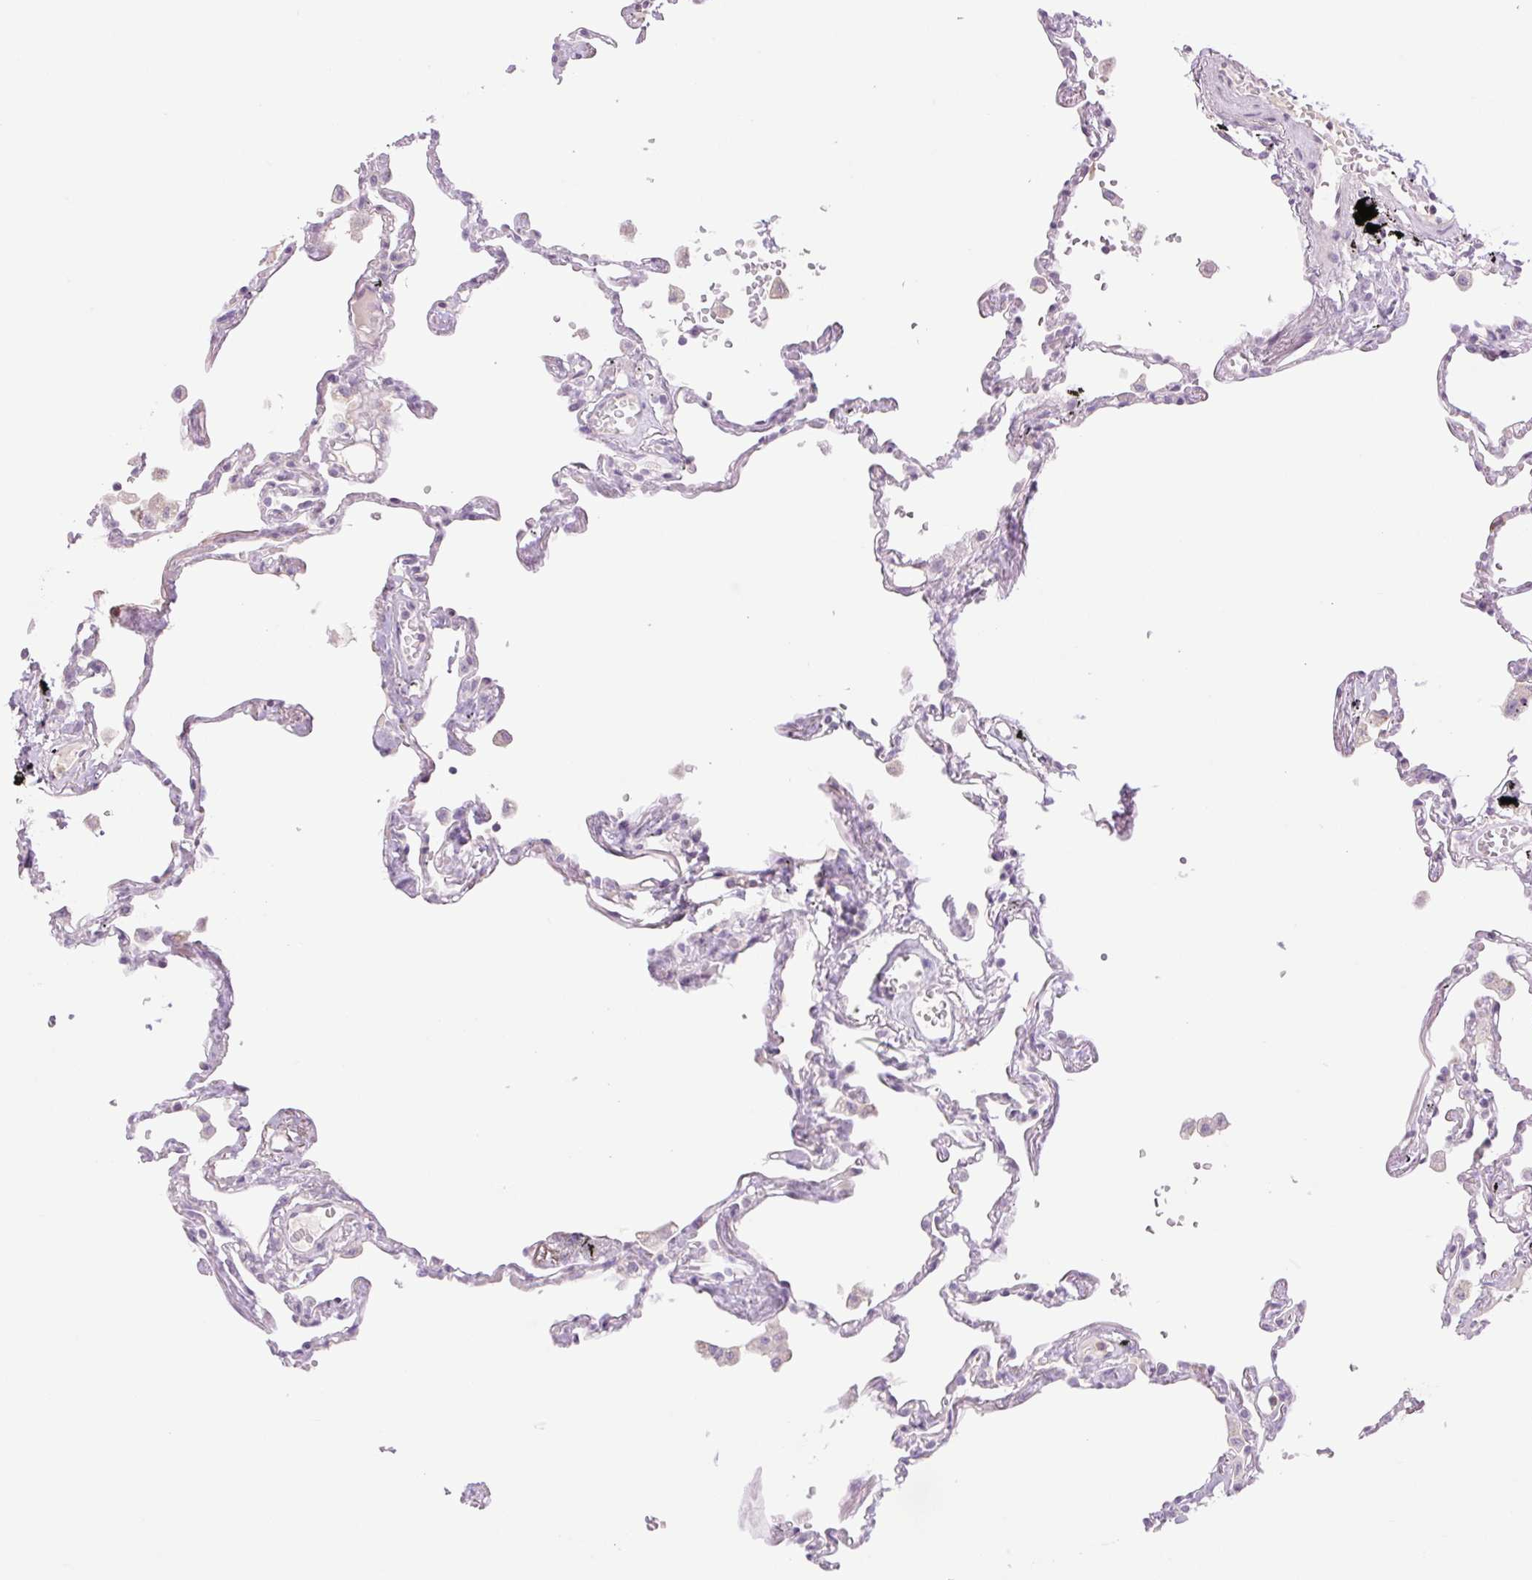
{"staining": {"intensity": "negative", "quantity": "none", "location": "none"}, "tissue": "lung", "cell_type": "Alveolar cells", "image_type": "normal", "snomed": [{"axis": "morphology", "description": "Normal tissue, NOS"}, {"axis": "topography", "description": "Lung"}], "caption": "A high-resolution micrograph shows immunohistochemistry staining of unremarkable lung, which reveals no significant staining in alveolar cells.", "gene": "TBX15", "patient": {"sex": "female", "age": 67}}